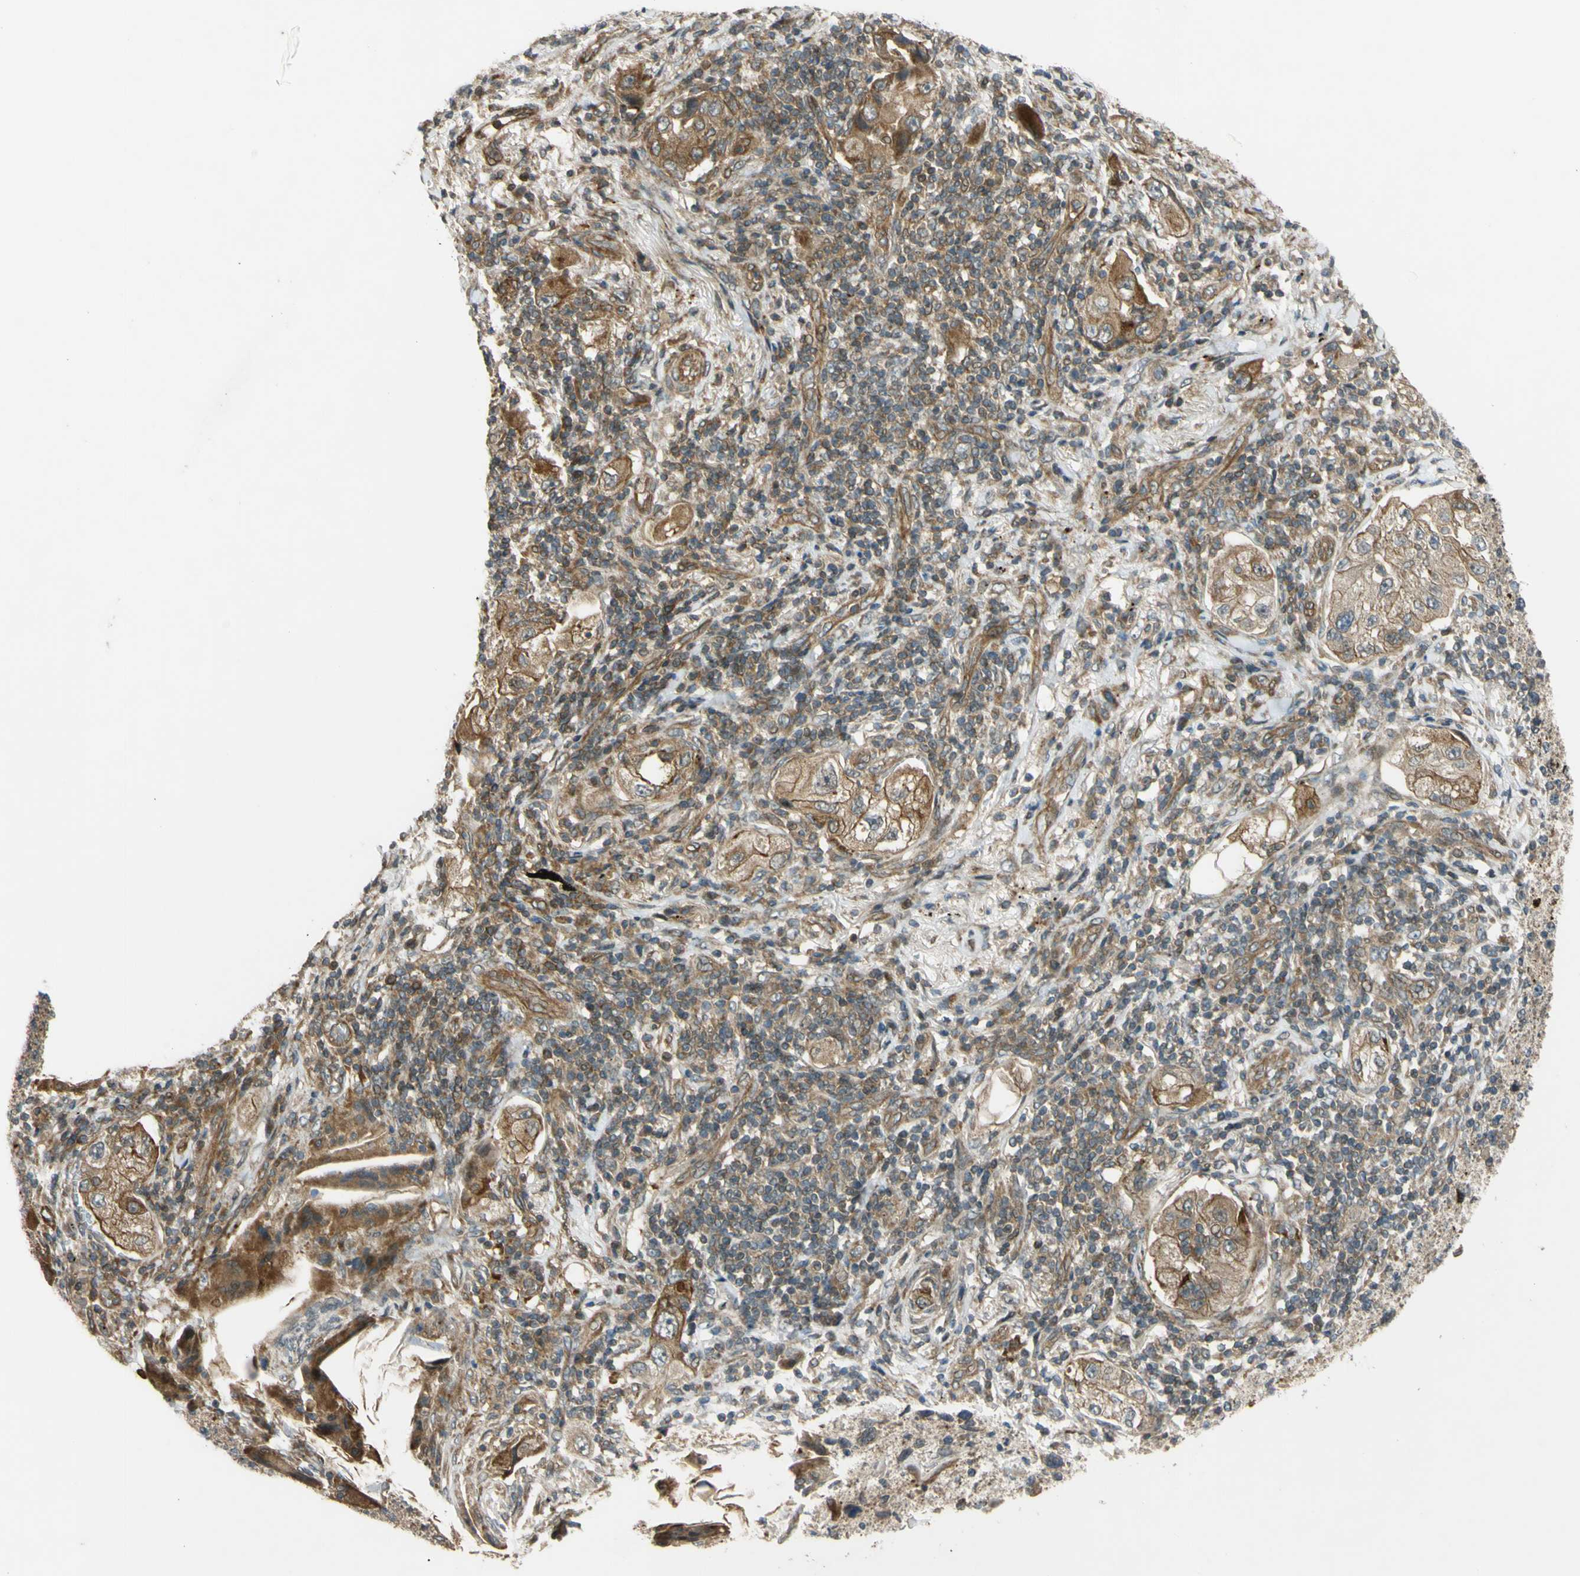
{"staining": {"intensity": "moderate", "quantity": ">75%", "location": "cytoplasmic/membranous,nuclear"}, "tissue": "lung cancer", "cell_type": "Tumor cells", "image_type": "cancer", "snomed": [{"axis": "morphology", "description": "Adenocarcinoma, NOS"}, {"axis": "topography", "description": "Lung"}], "caption": "A micrograph showing moderate cytoplasmic/membranous and nuclear expression in about >75% of tumor cells in lung cancer, as visualized by brown immunohistochemical staining.", "gene": "FLII", "patient": {"sex": "female", "age": 65}}